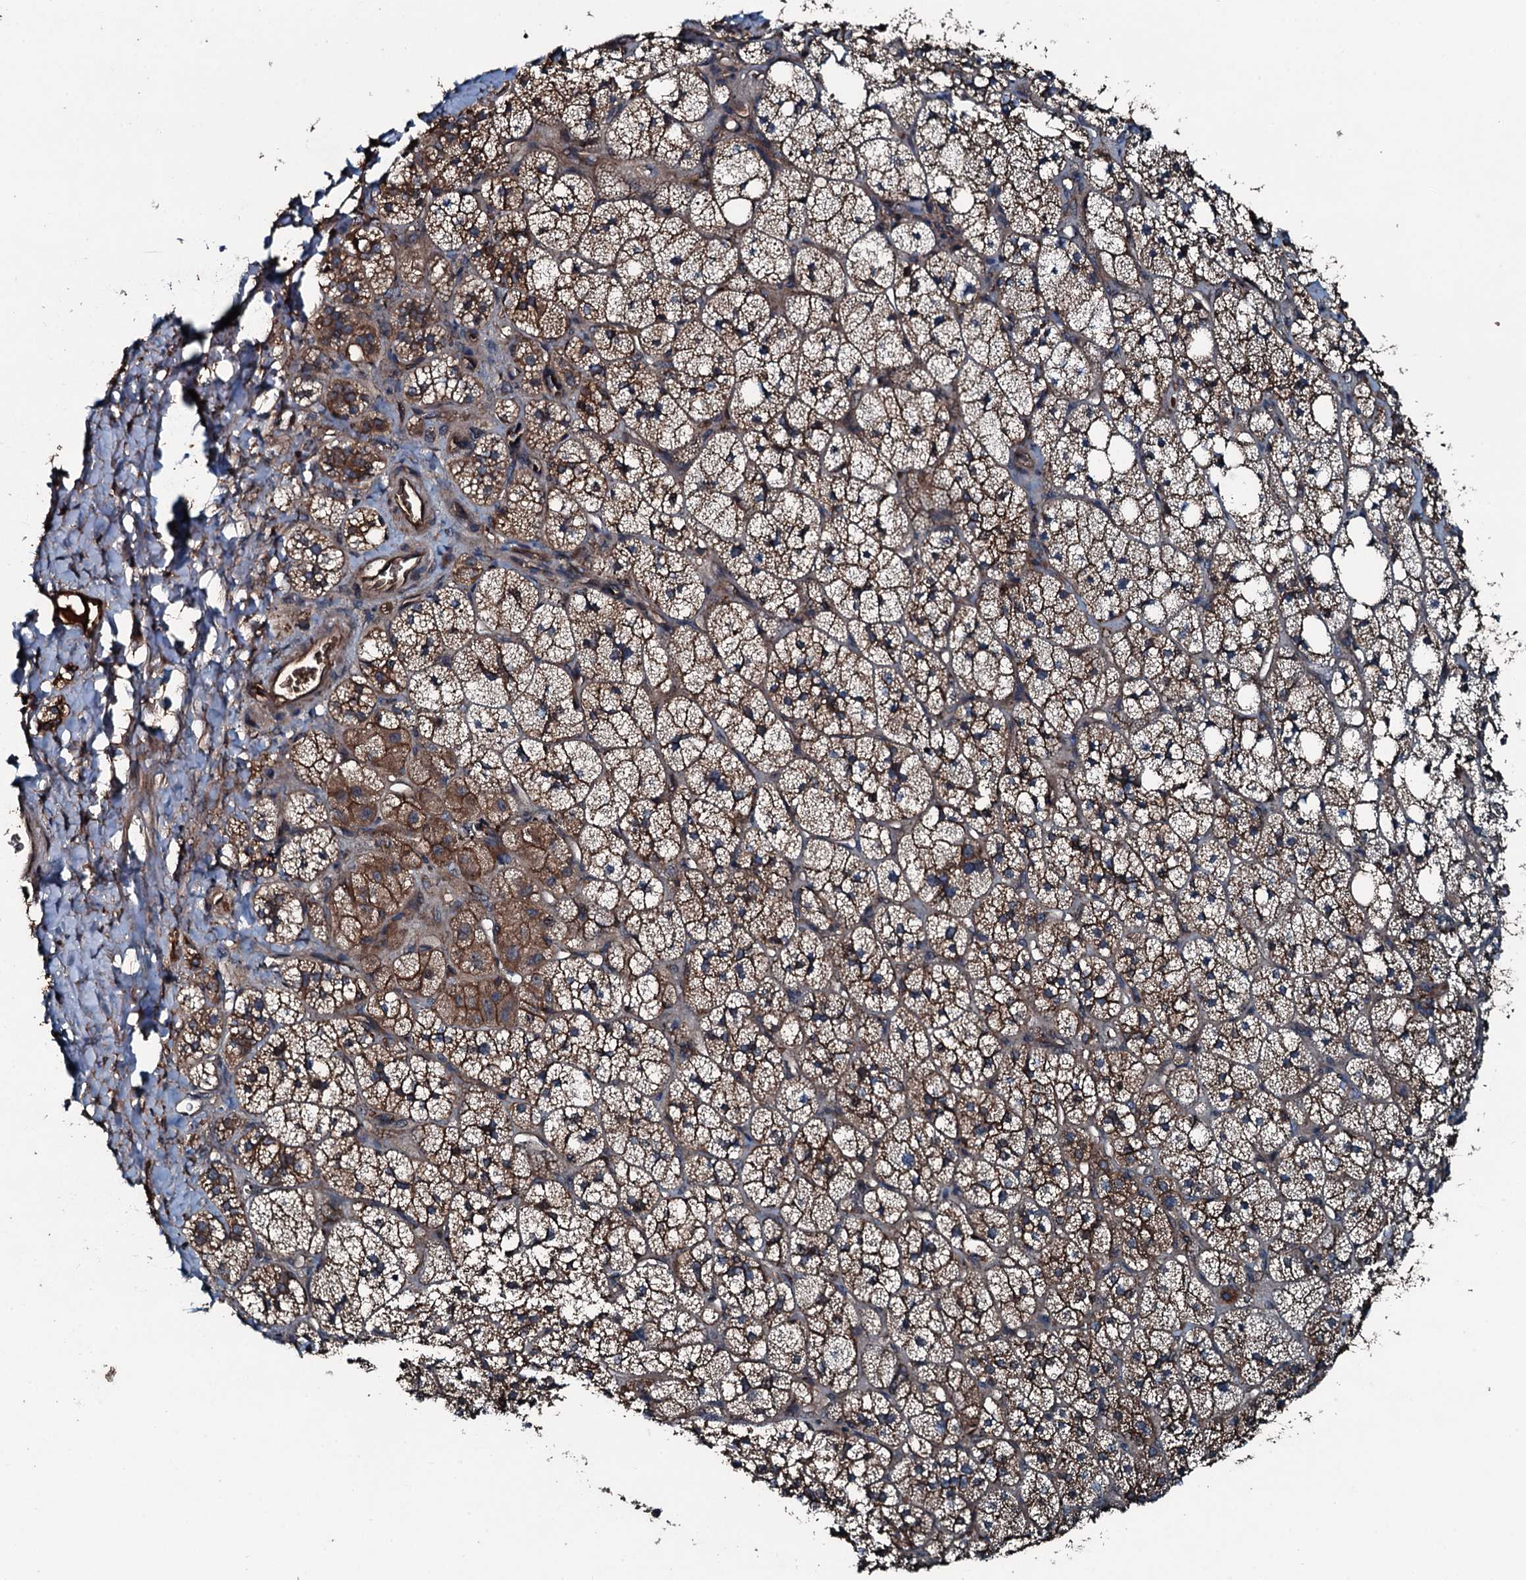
{"staining": {"intensity": "moderate", "quantity": ">75%", "location": "cytoplasmic/membranous"}, "tissue": "adrenal gland", "cell_type": "Glandular cells", "image_type": "normal", "snomed": [{"axis": "morphology", "description": "Normal tissue, NOS"}, {"axis": "topography", "description": "Adrenal gland"}], "caption": "Approximately >75% of glandular cells in normal human adrenal gland show moderate cytoplasmic/membranous protein expression as visualized by brown immunohistochemical staining.", "gene": "TRIM7", "patient": {"sex": "male", "age": 61}}